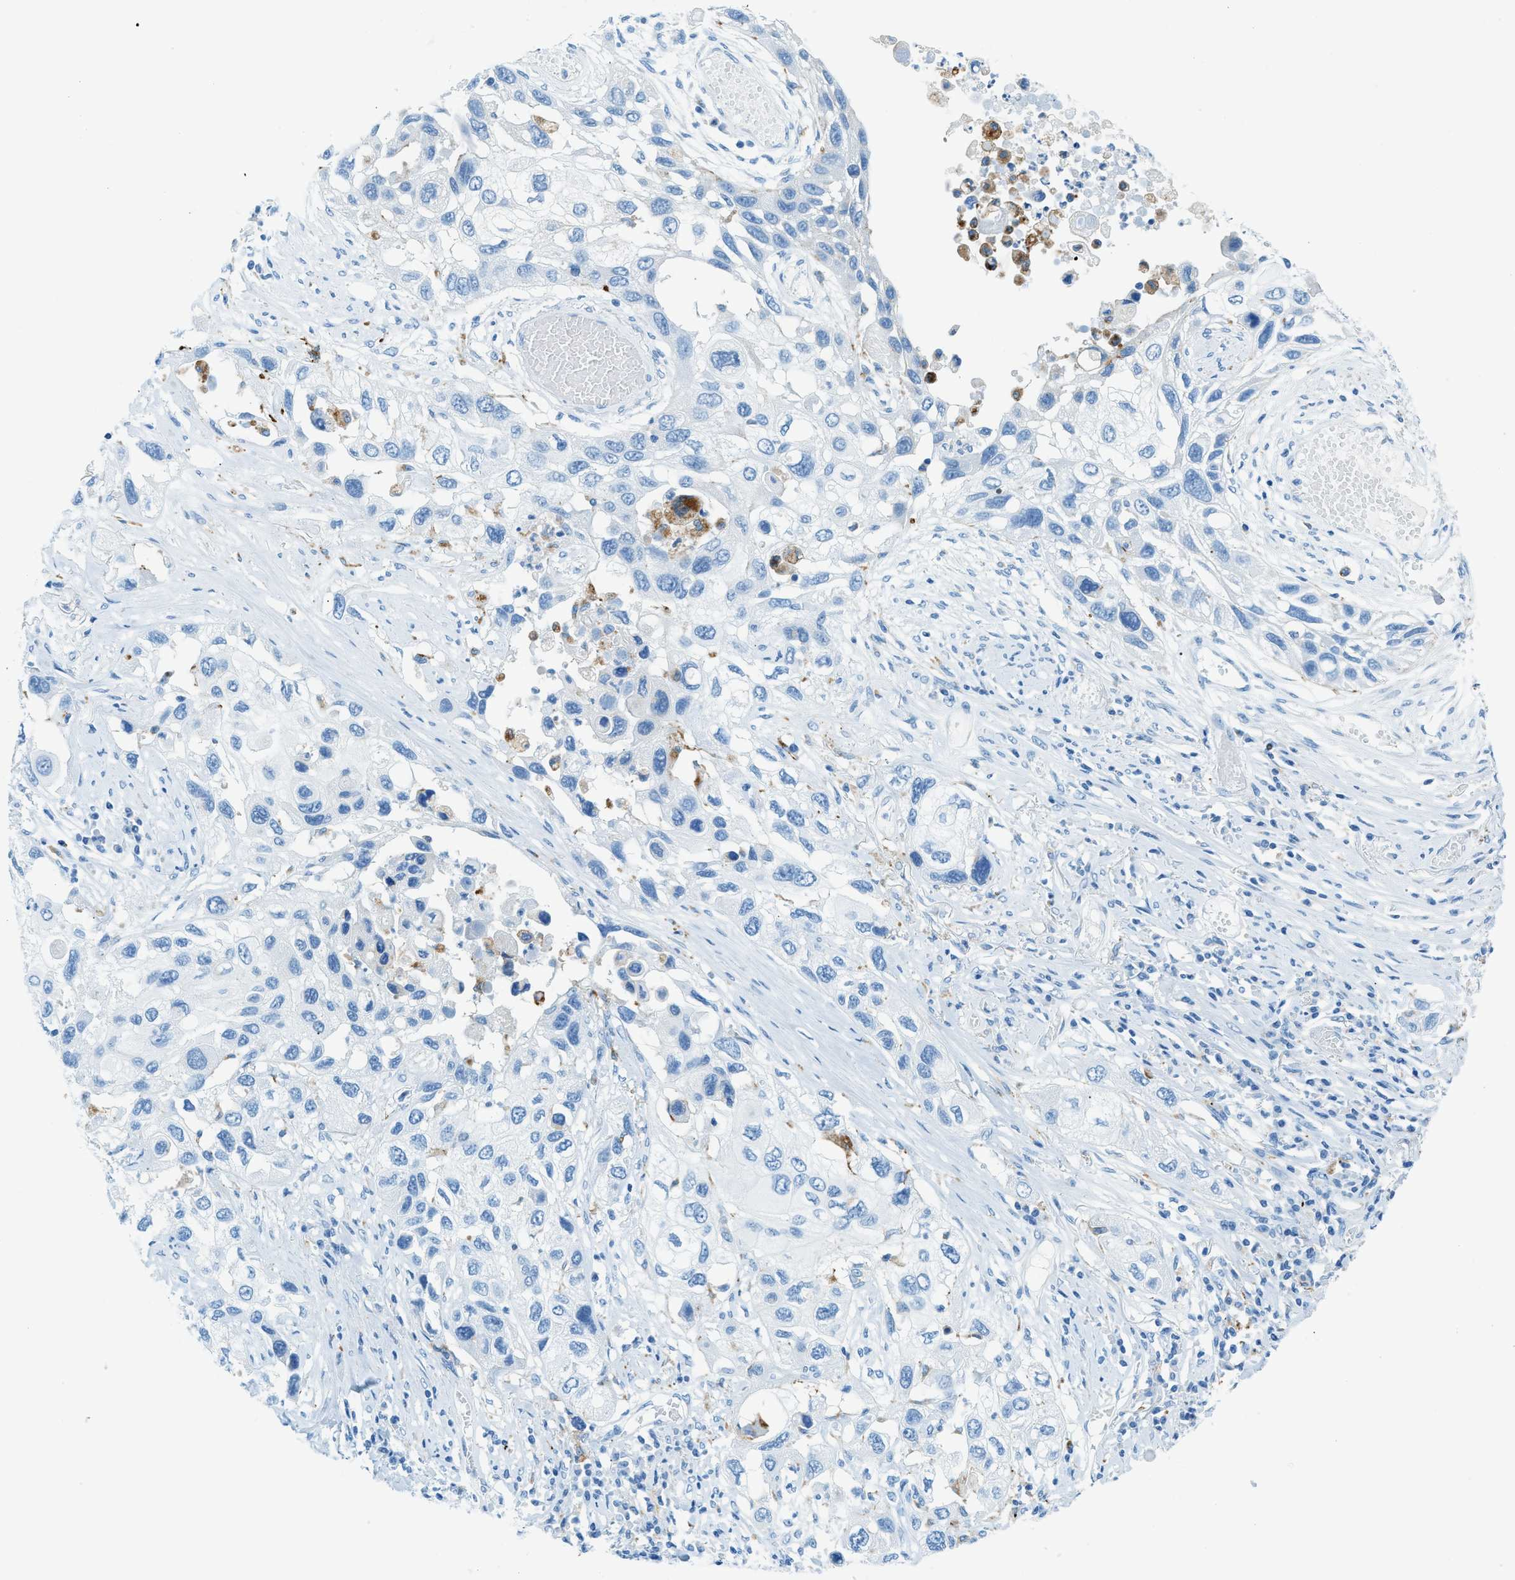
{"staining": {"intensity": "negative", "quantity": "none", "location": "none"}, "tissue": "lung cancer", "cell_type": "Tumor cells", "image_type": "cancer", "snomed": [{"axis": "morphology", "description": "Squamous cell carcinoma, NOS"}, {"axis": "topography", "description": "Lung"}], "caption": "Tumor cells are negative for protein expression in human lung squamous cell carcinoma.", "gene": "C21orf62", "patient": {"sex": "male", "age": 71}}